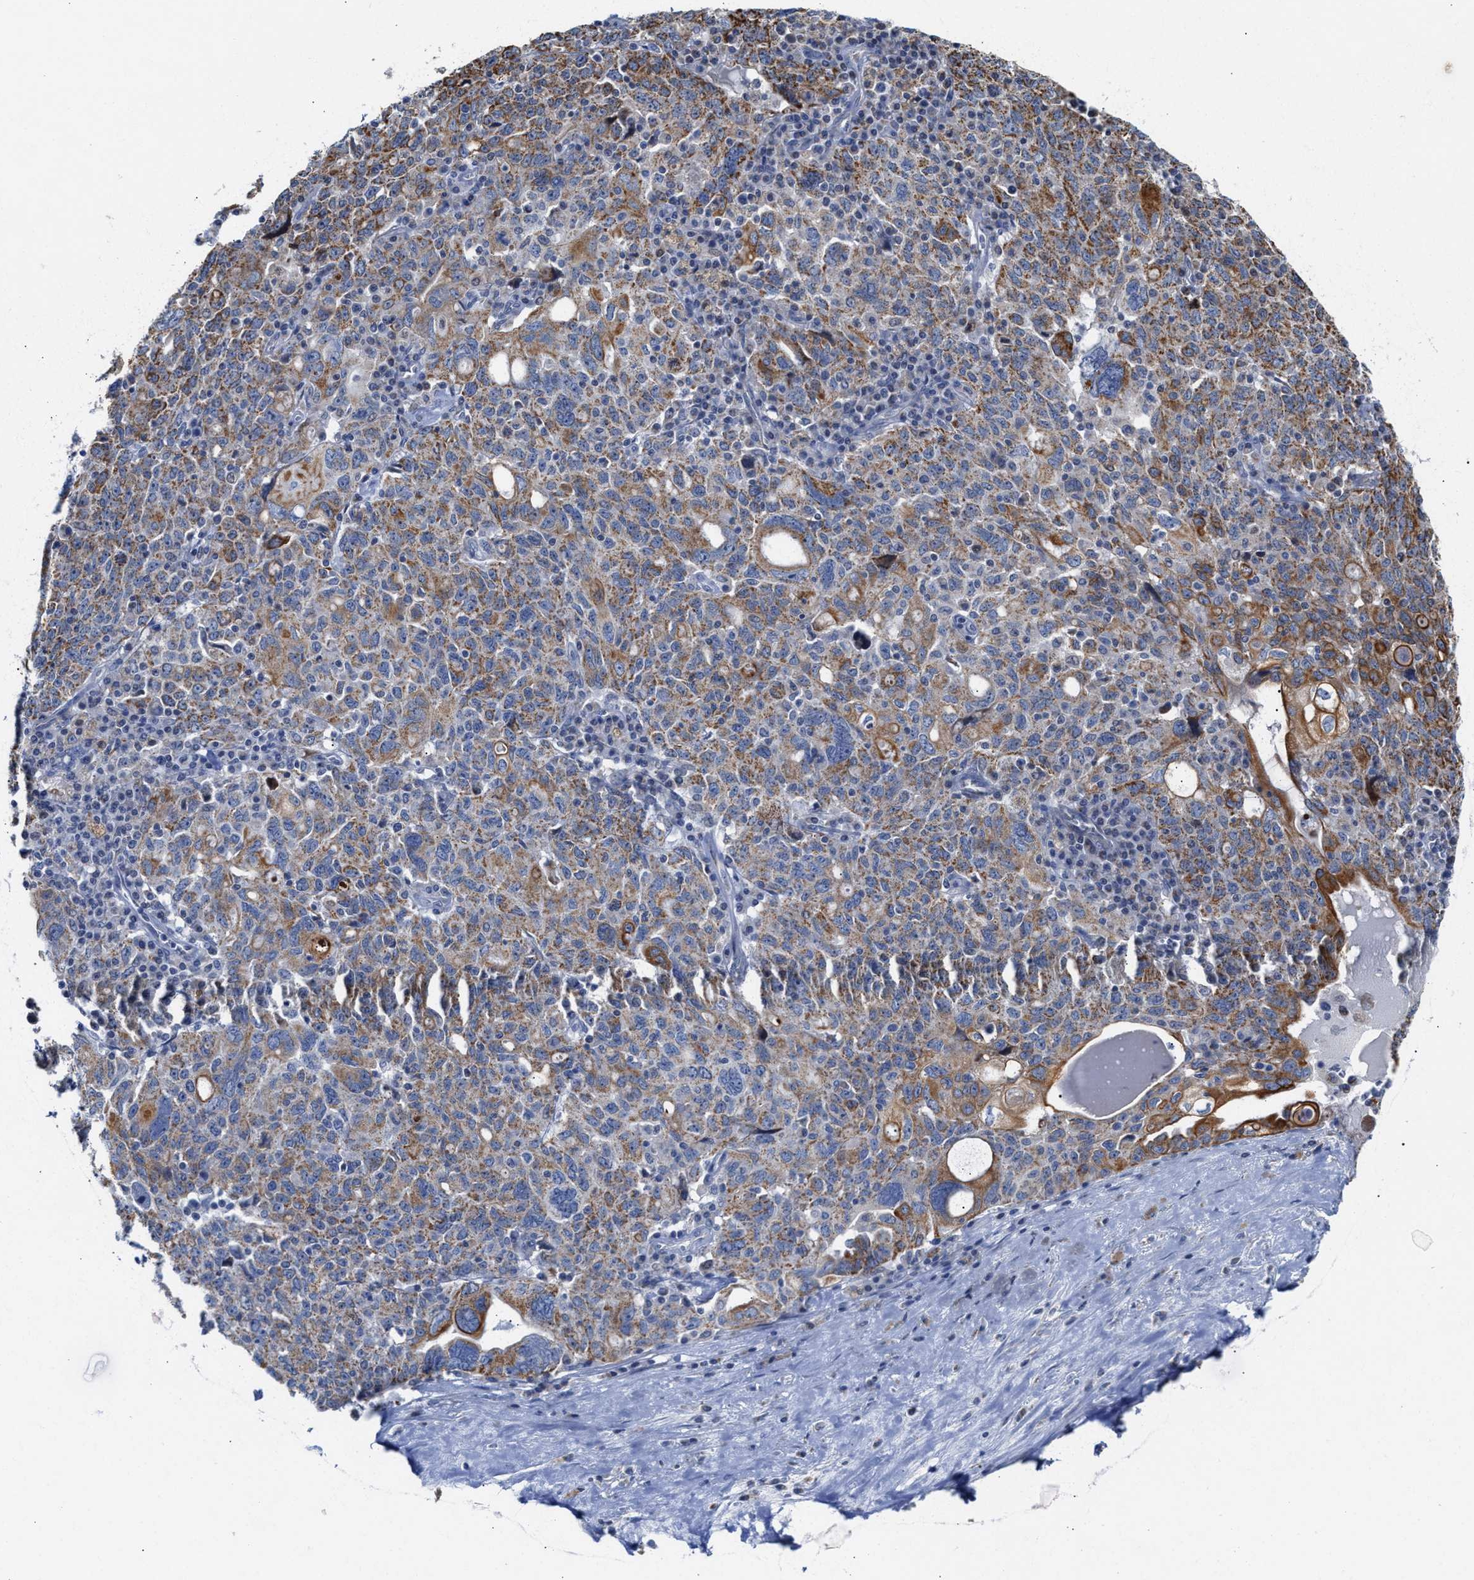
{"staining": {"intensity": "moderate", "quantity": "25%-75%", "location": "cytoplasmic/membranous"}, "tissue": "ovarian cancer", "cell_type": "Tumor cells", "image_type": "cancer", "snomed": [{"axis": "morphology", "description": "Carcinoma, endometroid"}, {"axis": "topography", "description": "Ovary"}], "caption": "This is an image of IHC staining of ovarian cancer, which shows moderate positivity in the cytoplasmic/membranous of tumor cells.", "gene": "JAG1", "patient": {"sex": "female", "age": 62}}